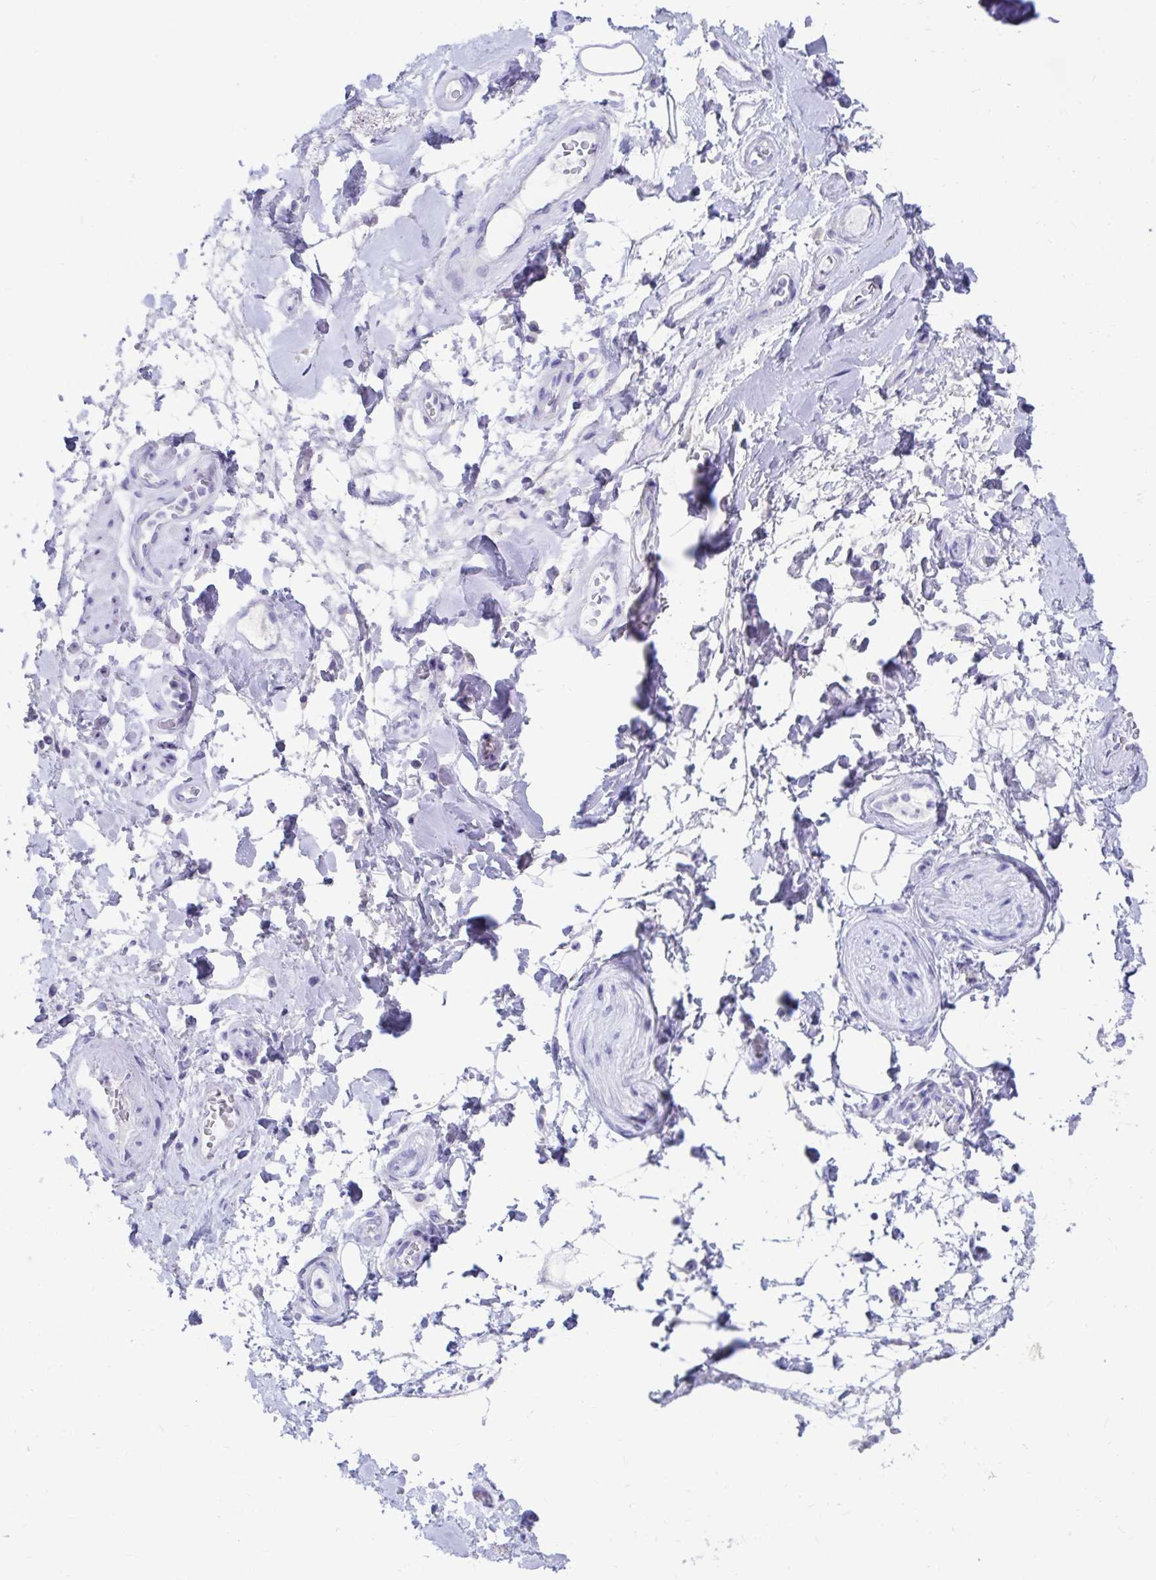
{"staining": {"intensity": "negative", "quantity": "none", "location": "none"}, "tissue": "adipose tissue", "cell_type": "Adipocytes", "image_type": "normal", "snomed": [{"axis": "morphology", "description": "Normal tissue, NOS"}, {"axis": "topography", "description": "Urinary bladder"}, {"axis": "topography", "description": "Peripheral nerve tissue"}], "caption": "The micrograph demonstrates no significant expression in adipocytes of adipose tissue. Nuclei are stained in blue.", "gene": "DPEP3", "patient": {"sex": "female", "age": 60}}